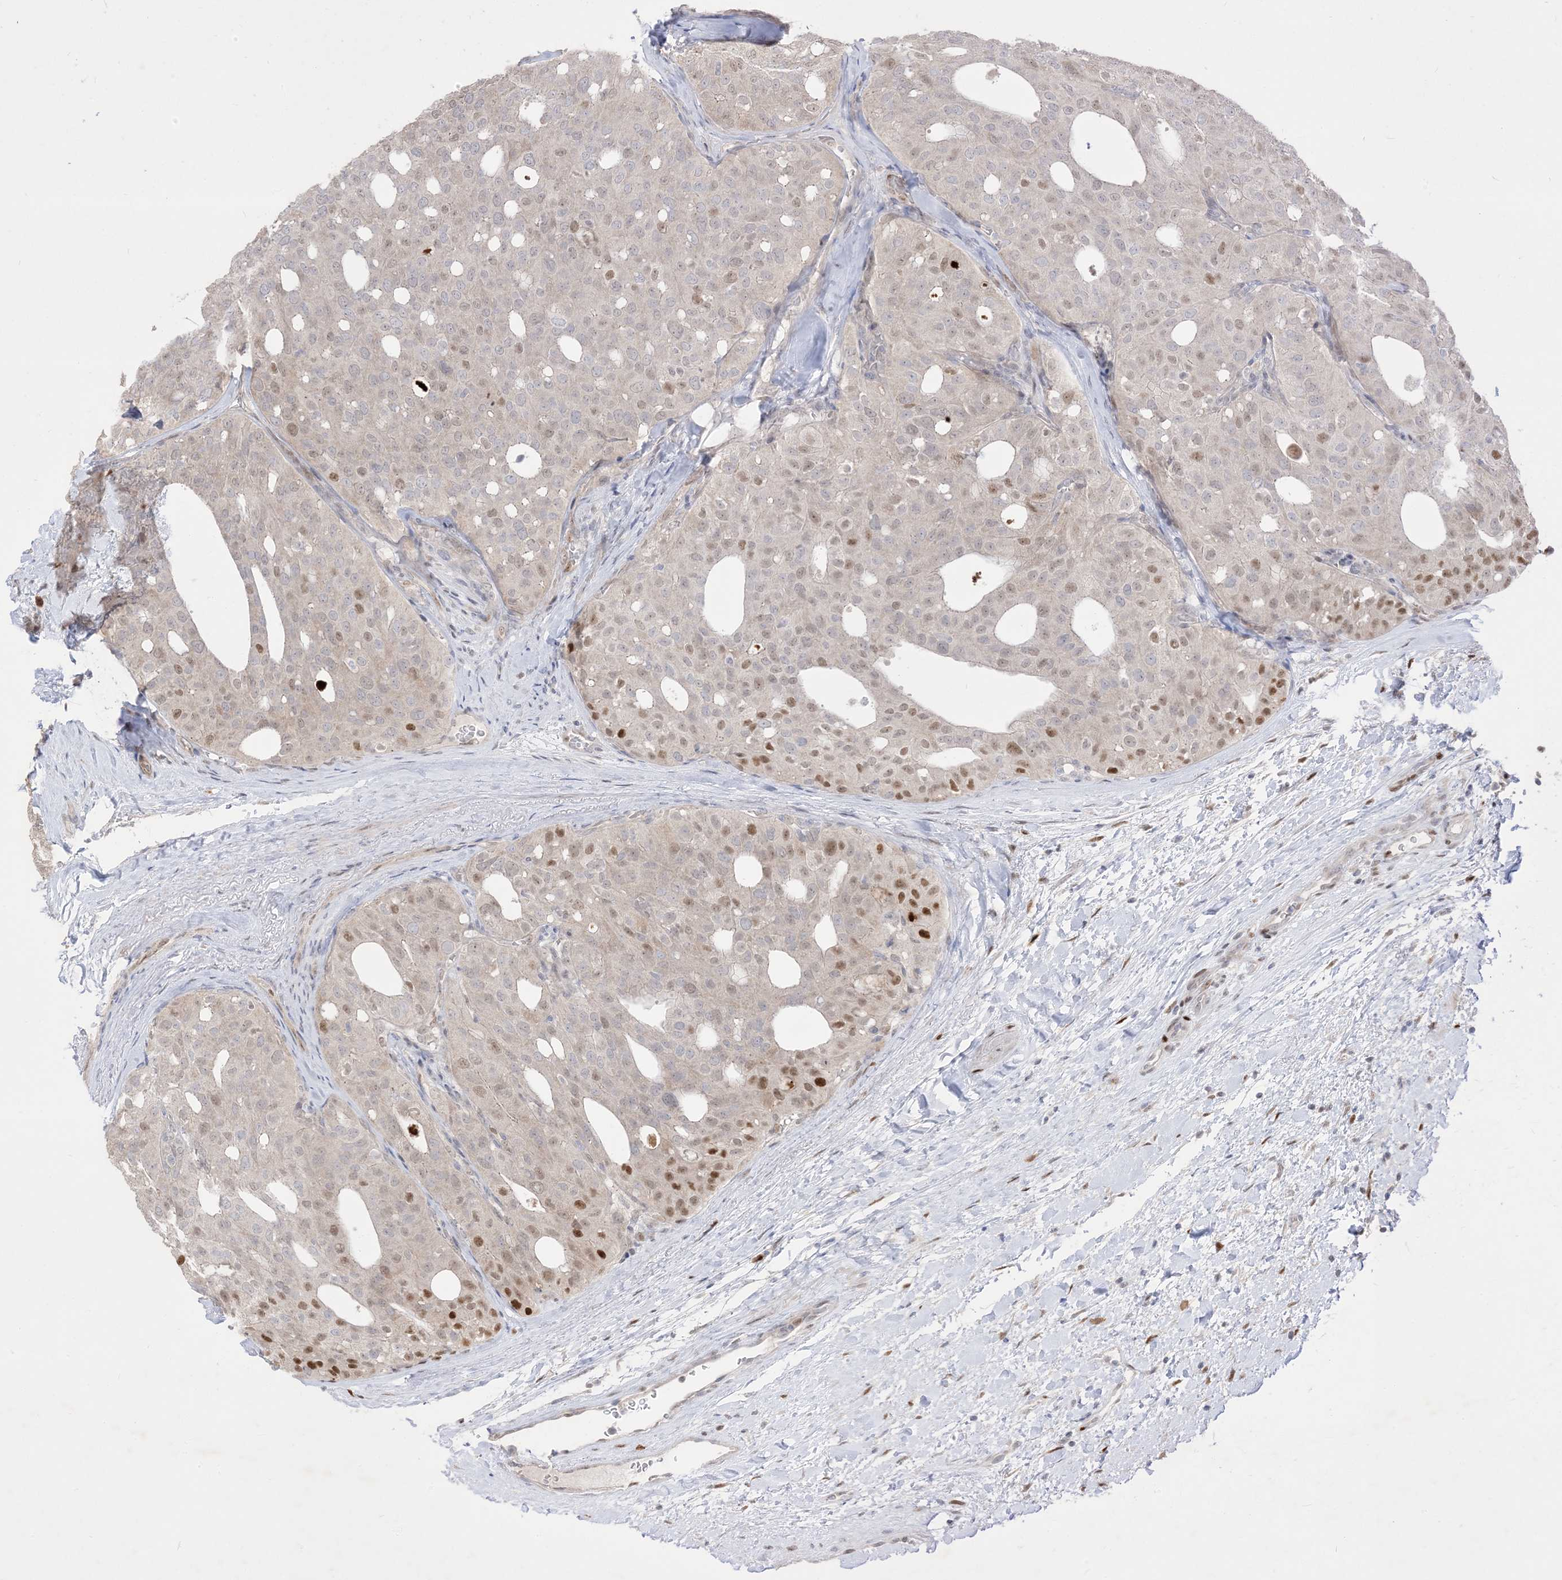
{"staining": {"intensity": "strong", "quantity": "<25%", "location": "nuclear"}, "tissue": "thyroid cancer", "cell_type": "Tumor cells", "image_type": "cancer", "snomed": [{"axis": "morphology", "description": "Follicular adenoma carcinoma, NOS"}, {"axis": "topography", "description": "Thyroid gland"}], "caption": "Immunohistochemistry photomicrograph of neoplastic tissue: thyroid cancer (follicular adenoma carcinoma) stained using immunohistochemistry (IHC) shows medium levels of strong protein expression localized specifically in the nuclear of tumor cells, appearing as a nuclear brown color.", "gene": "BHLHE40", "patient": {"sex": "male", "age": 75}}